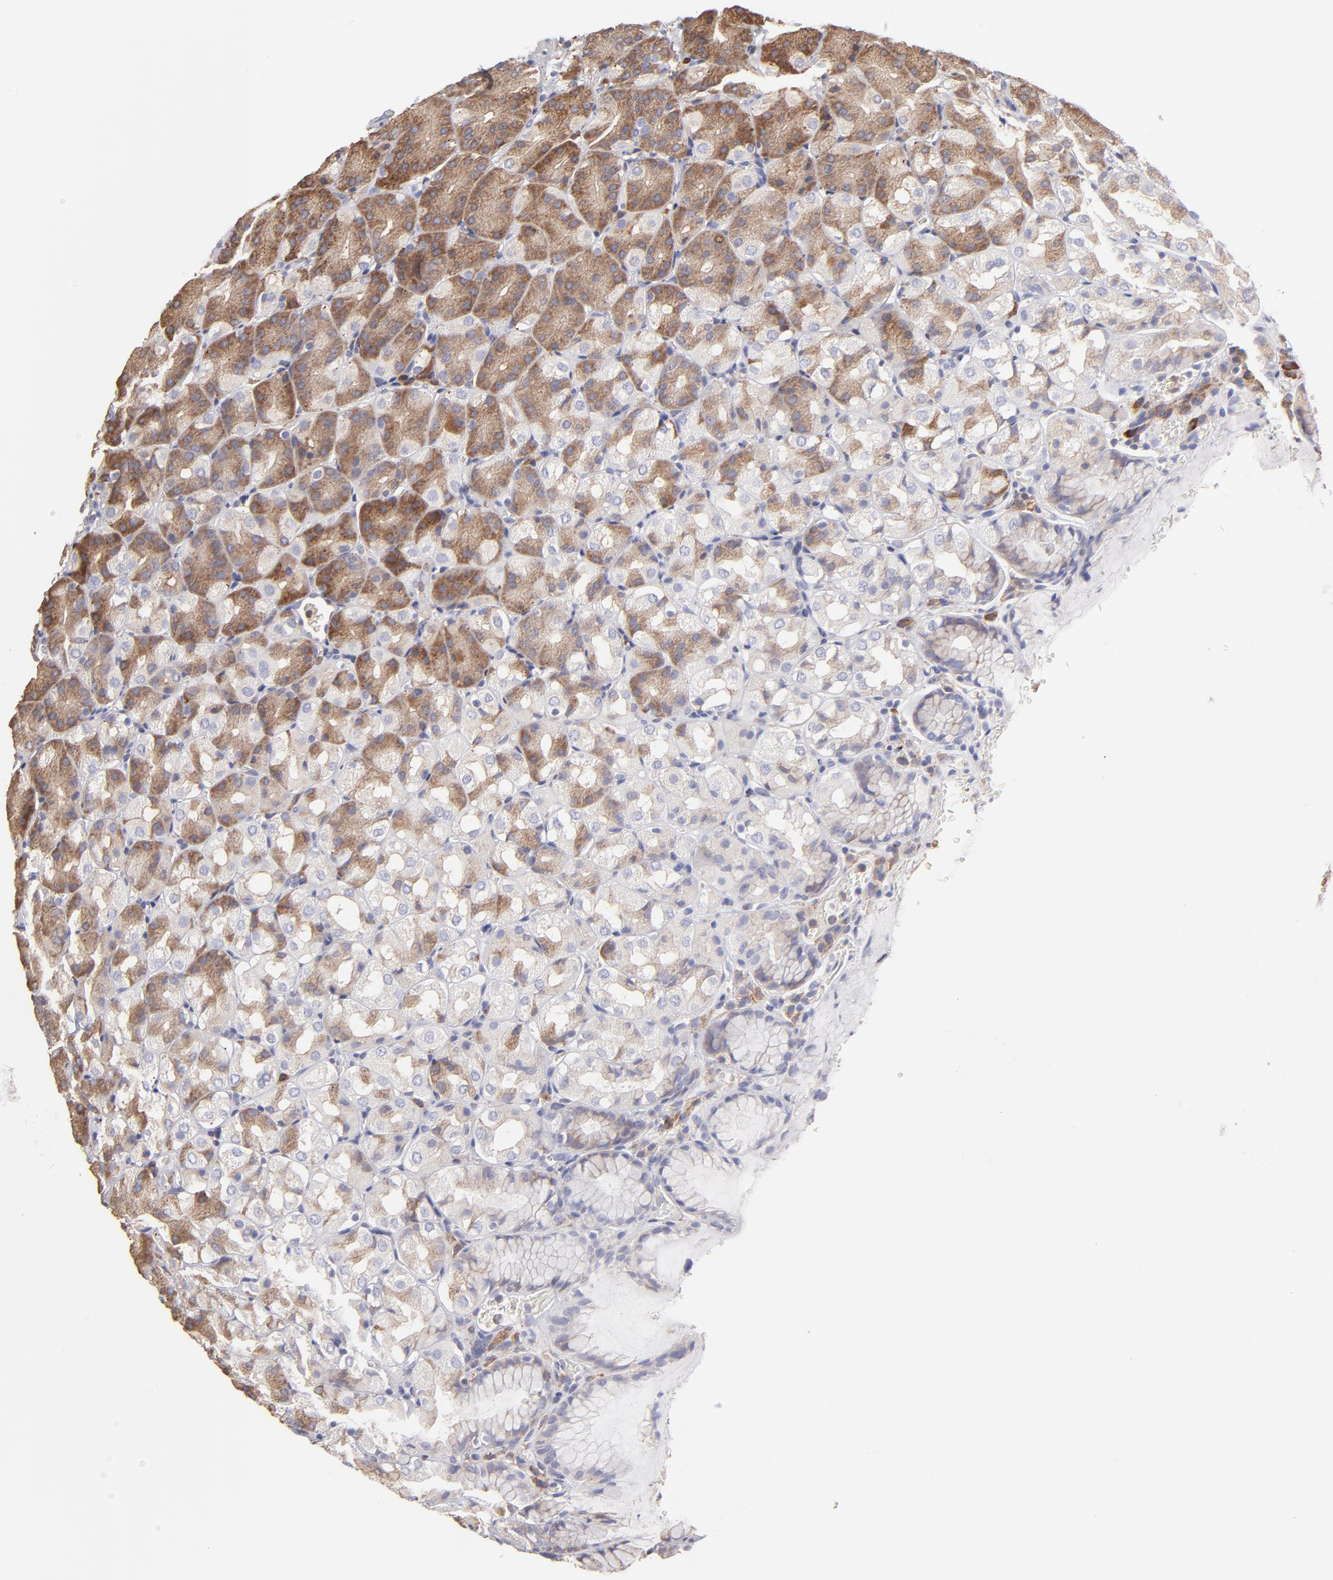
{"staining": {"intensity": "moderate", "quantity": "25%-75%", "location": "cytoplasmic/membranous"}, "tissue": "stomach", "cell_type": "Glandular cells", "image_type": "normal", "snomed": [{"axis": "morphology", "description": "Normal tissue, NOS"}, {"axis": "topography", "description": "Stomach, upper"}], "caption": "Immunohistochemistry (IHC) image of benign stomach: stomach stained using immunohistochemistry shows medium levels of moderate protein expression localized specifically in the cytoplasmic/membranous of glandular cells, appearing as a cytoplasmic/membranous brown color.", "gene": "CALR", "patient": {"sex": "female", "age": 81}}